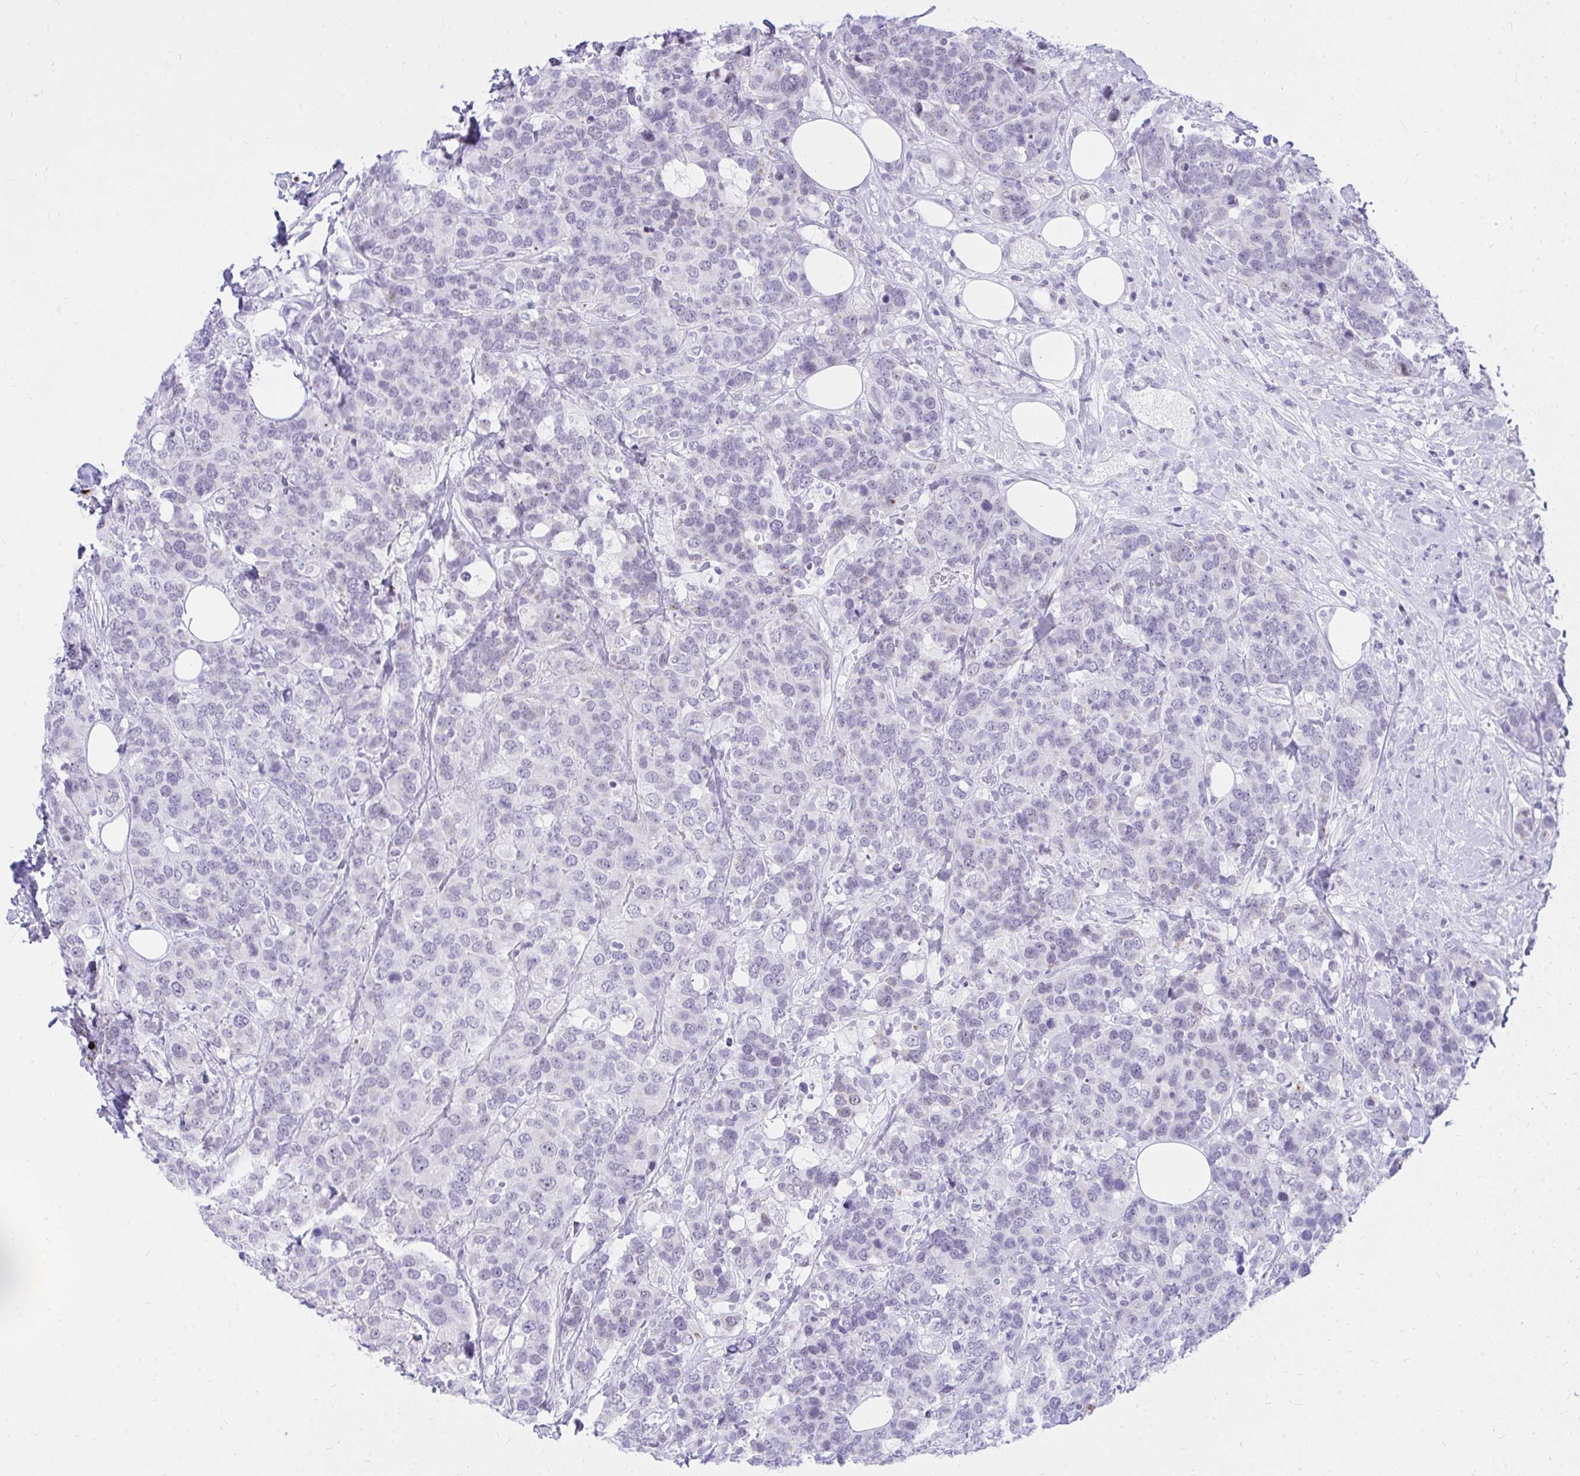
{"staining": {"intensity": "negative", "quantity": "none", "location": "none"}, "tissue": "breast cancer", "cell_type": "Tumor cells", "image_type": "cancer", "snomed": [{"axis": "morphology", "description": "Lobular carcinoma"}, {"axis": "topography", "description": "Breast"}], "caption": "Lobular carcinoma (breast) was stained to show a protein in brown. There is no significant positivity in tumor cells.", "gene": "OR5F1", "patient": {"sex": "female", "age": 59}}